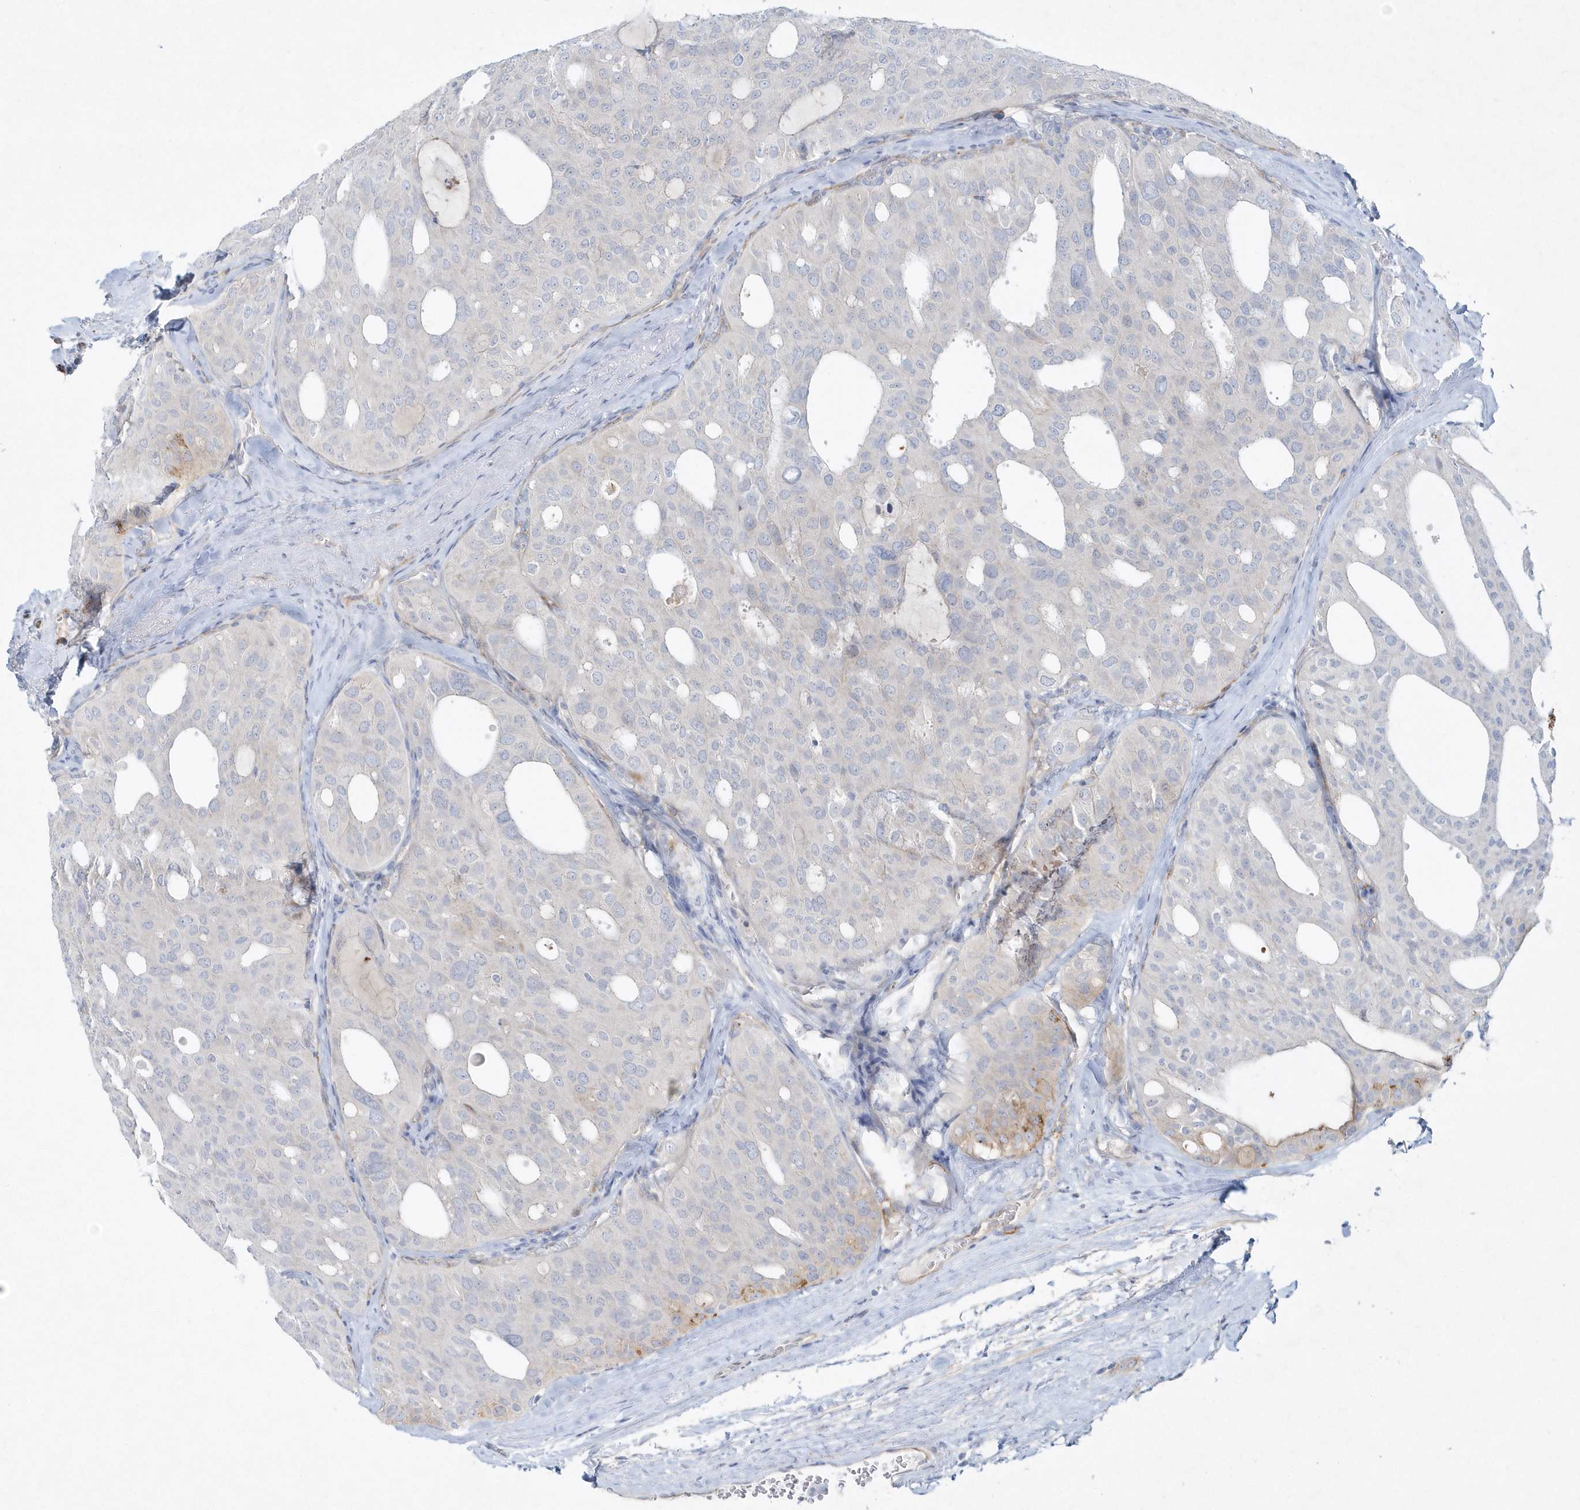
{"staining": {"intensity": "moderate", "quantity": "<25%", "location": "cytoplasmic/membranous"}, "tissue": "thyroid cancer", "cell_type": "Tumor cells", "image_type": "cancer", "snomed": [{"axis": "morphology", "description": "Follicular adenoma carcinoma, NOS"}, {"axis": "topography", "description": "Thyroid gland"}], "caption": "Follicular adenoma carcinoma (thyroid) stained with immunohistochemistry demonstrates moderate cytoplasmic/membranous expression in about <25% of tumor cells.", "gene": "DNAH1", "patient": {"sex": "male", "age": 75}}